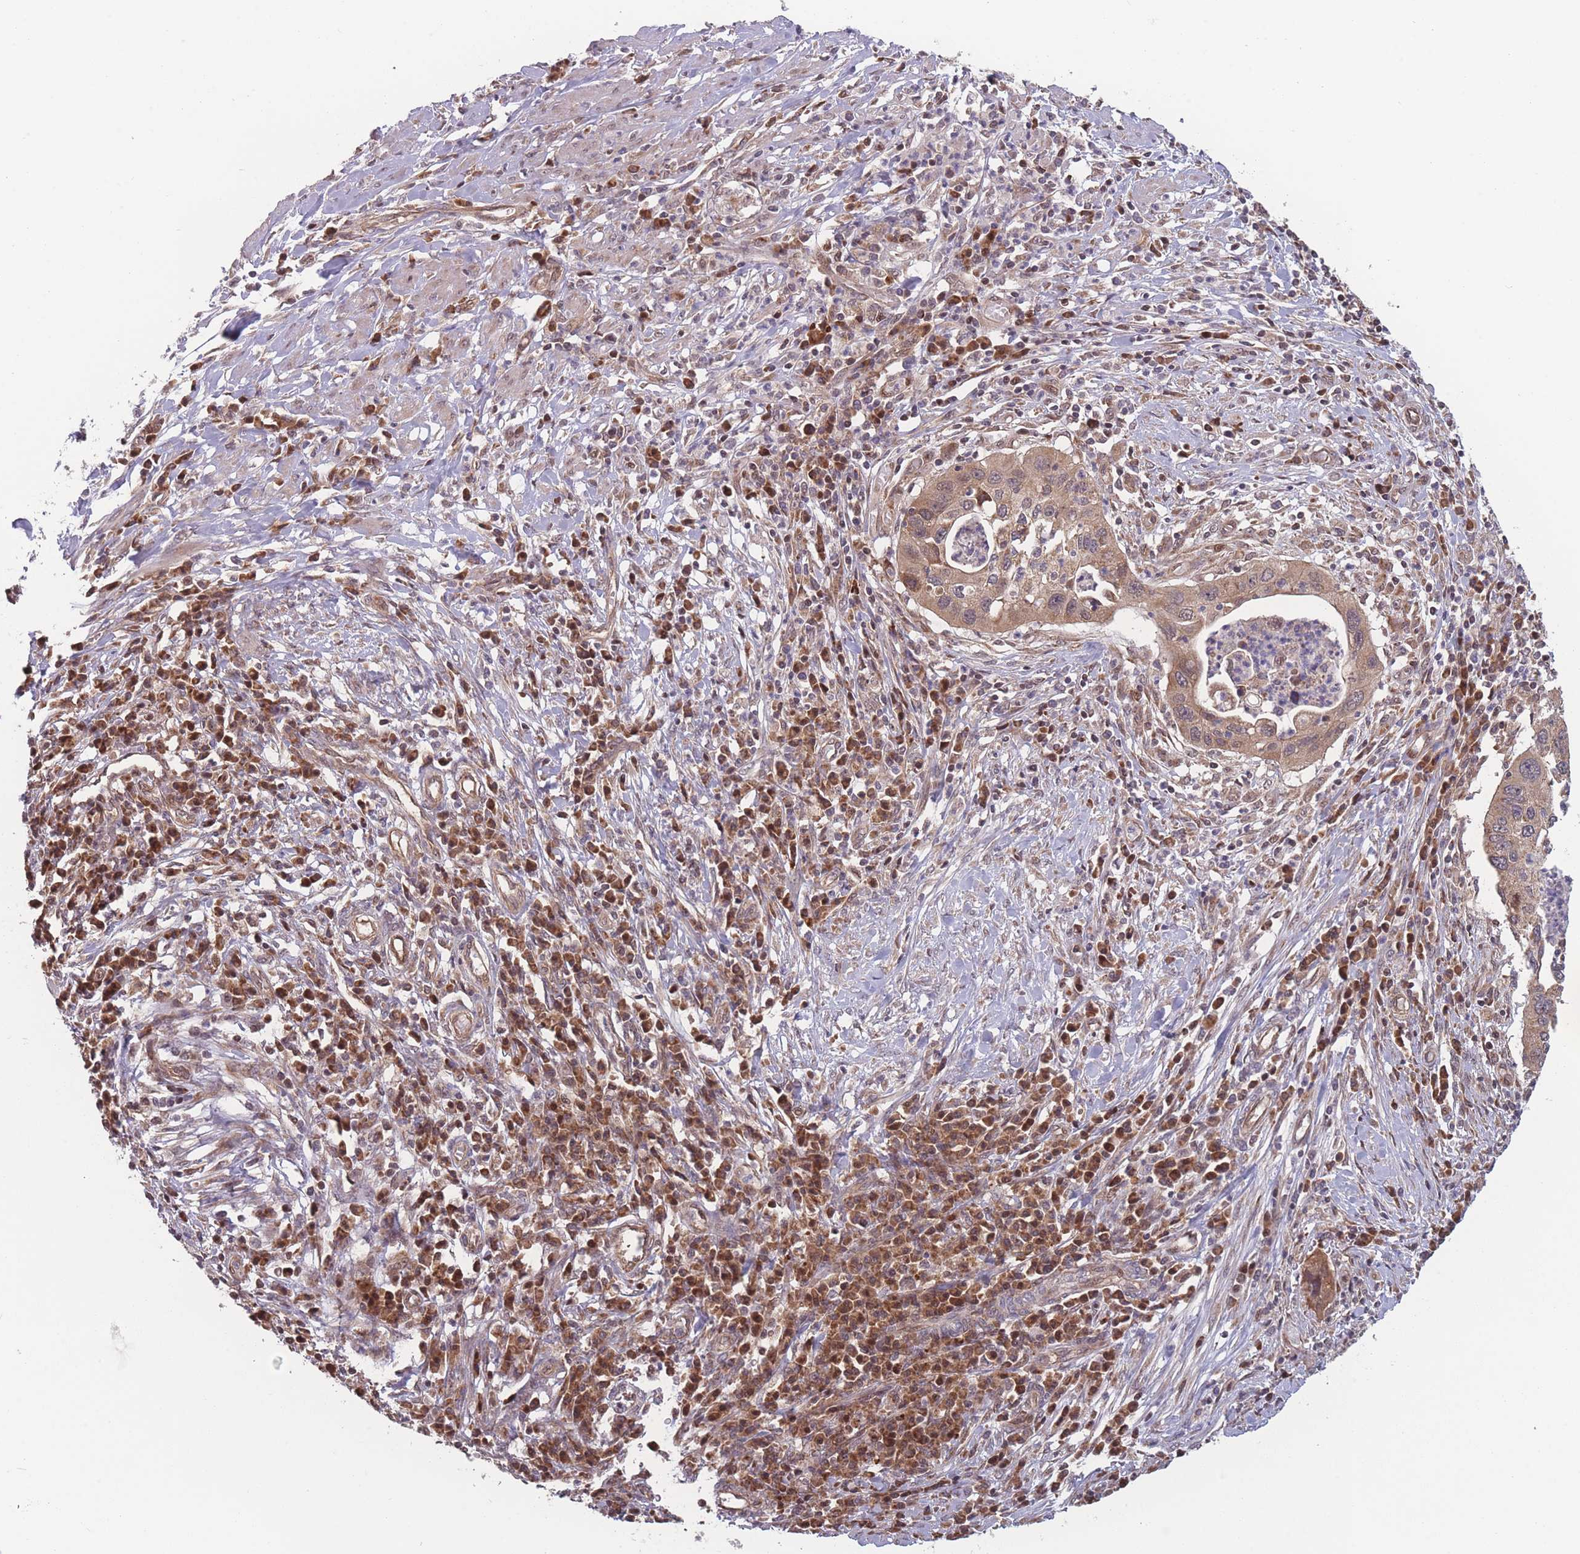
{"staining": {"intensity": "moderate", "quantity": ">75%", "location": "cytoplasmic/membranous"}, "tissue": "cervical cancer", "cell_type": "Tumor cells", "image_type": "cancer", "snomed": [{"axis": "morphology", "description": "Squamous cell carcinoma, NOS"}, {"axis": "topography", "description": "Cervix"}], "caption": "Cervical cancer (squamous cell carcinoma) stained with a protein marker reveals moderate staining in tumor cells.", "gene": "RPS18", "patient": {"sex": "female", "age": 38}}